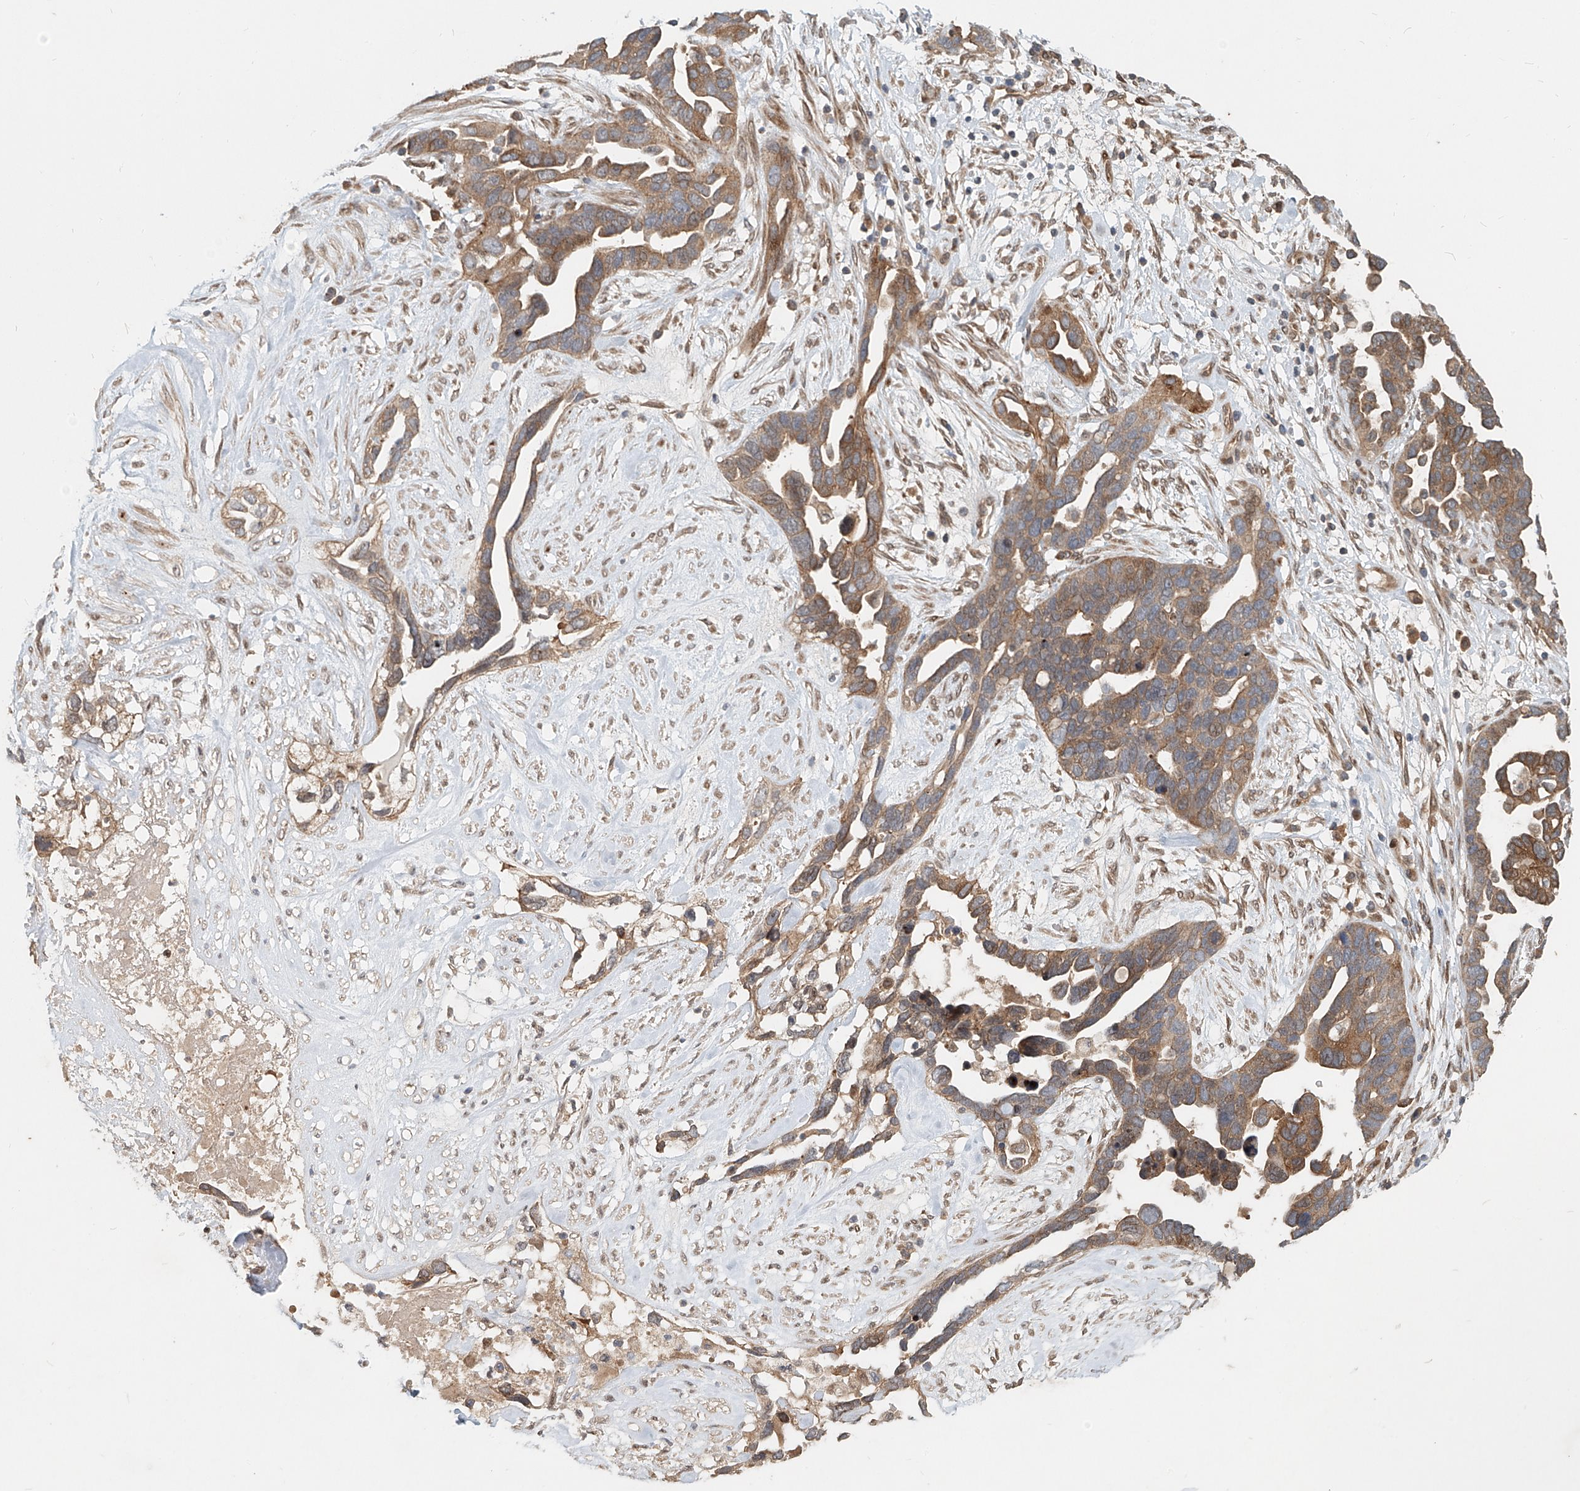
{"staining": {"intensity": "moderate", "quantity": ">75%", "location": "cytoplasmic/membranous"}, "tissue": "ovarian cancer", "cell_type": "Tumor cells", "image_type": "cancer", "snomed": [{"axis": "morphology", "description": "Cystadenocarcinoma, serous, NOS"}, {"axis": "topography", "description": "Ovary"}], "caption": "Moderate cytoplasmic/membranous positivity is present in approximately >75% of tumor cells in ovarian serous cystadenocarcinoma.", "gene": "SASH1", "patient": {"sex": "female", "age": 54}}